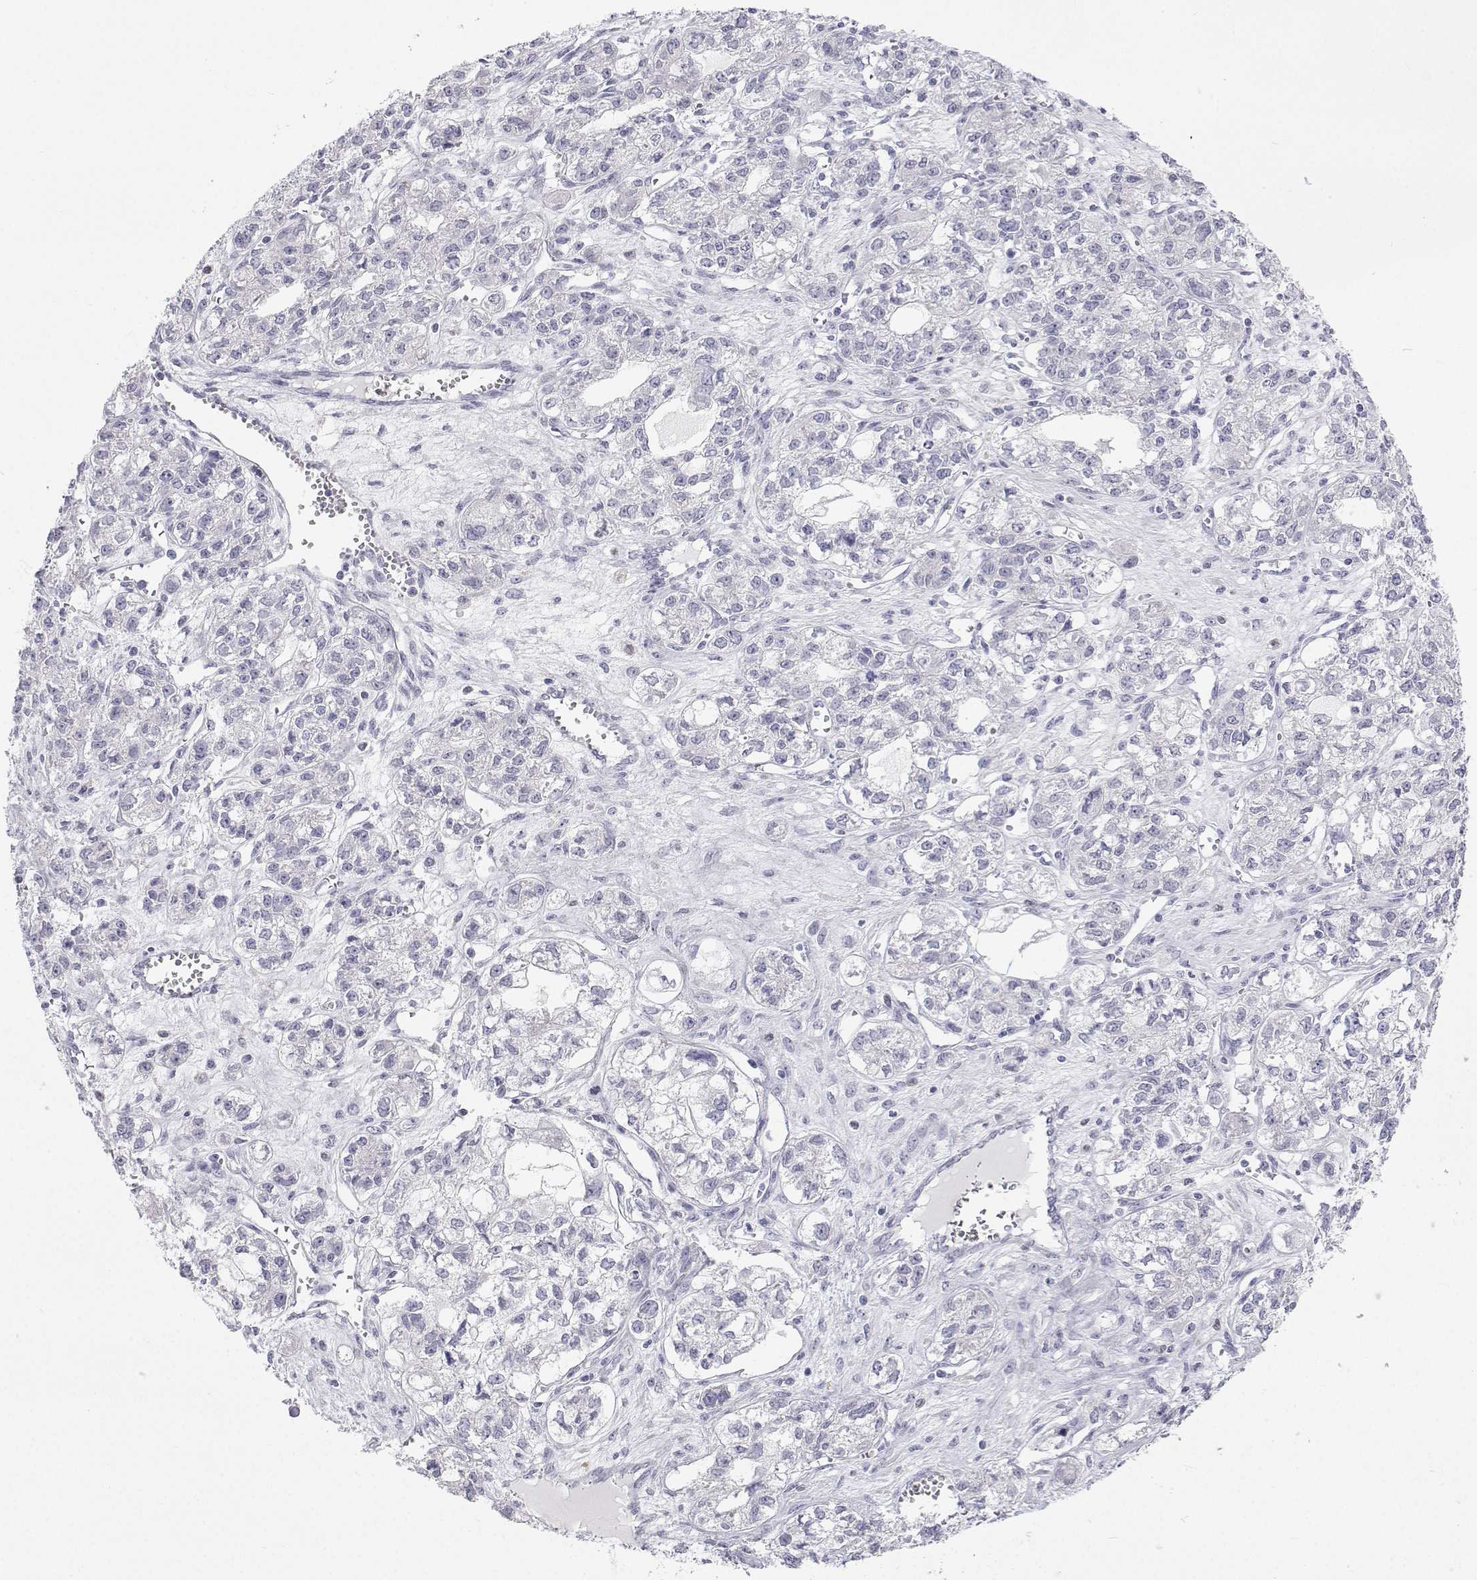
{"staining": {"intensity": "negative", "quantity": "none", "location": "none"}, "tissue": "ovarian cancer", "cell_type": "Tumor cells", "image_type": "cancer", "snomed": [{"axis": "morphology", "description": "Carcinoma, endometroid"}, {"axis": "topography", "description": "Ovary"}], "caption": "Ovarian cancer was stained to show a protein in brown. There is no significant positivity in tumor cells.", "gene": "TTN", "patient": {"sex": "female", "age": 64}}